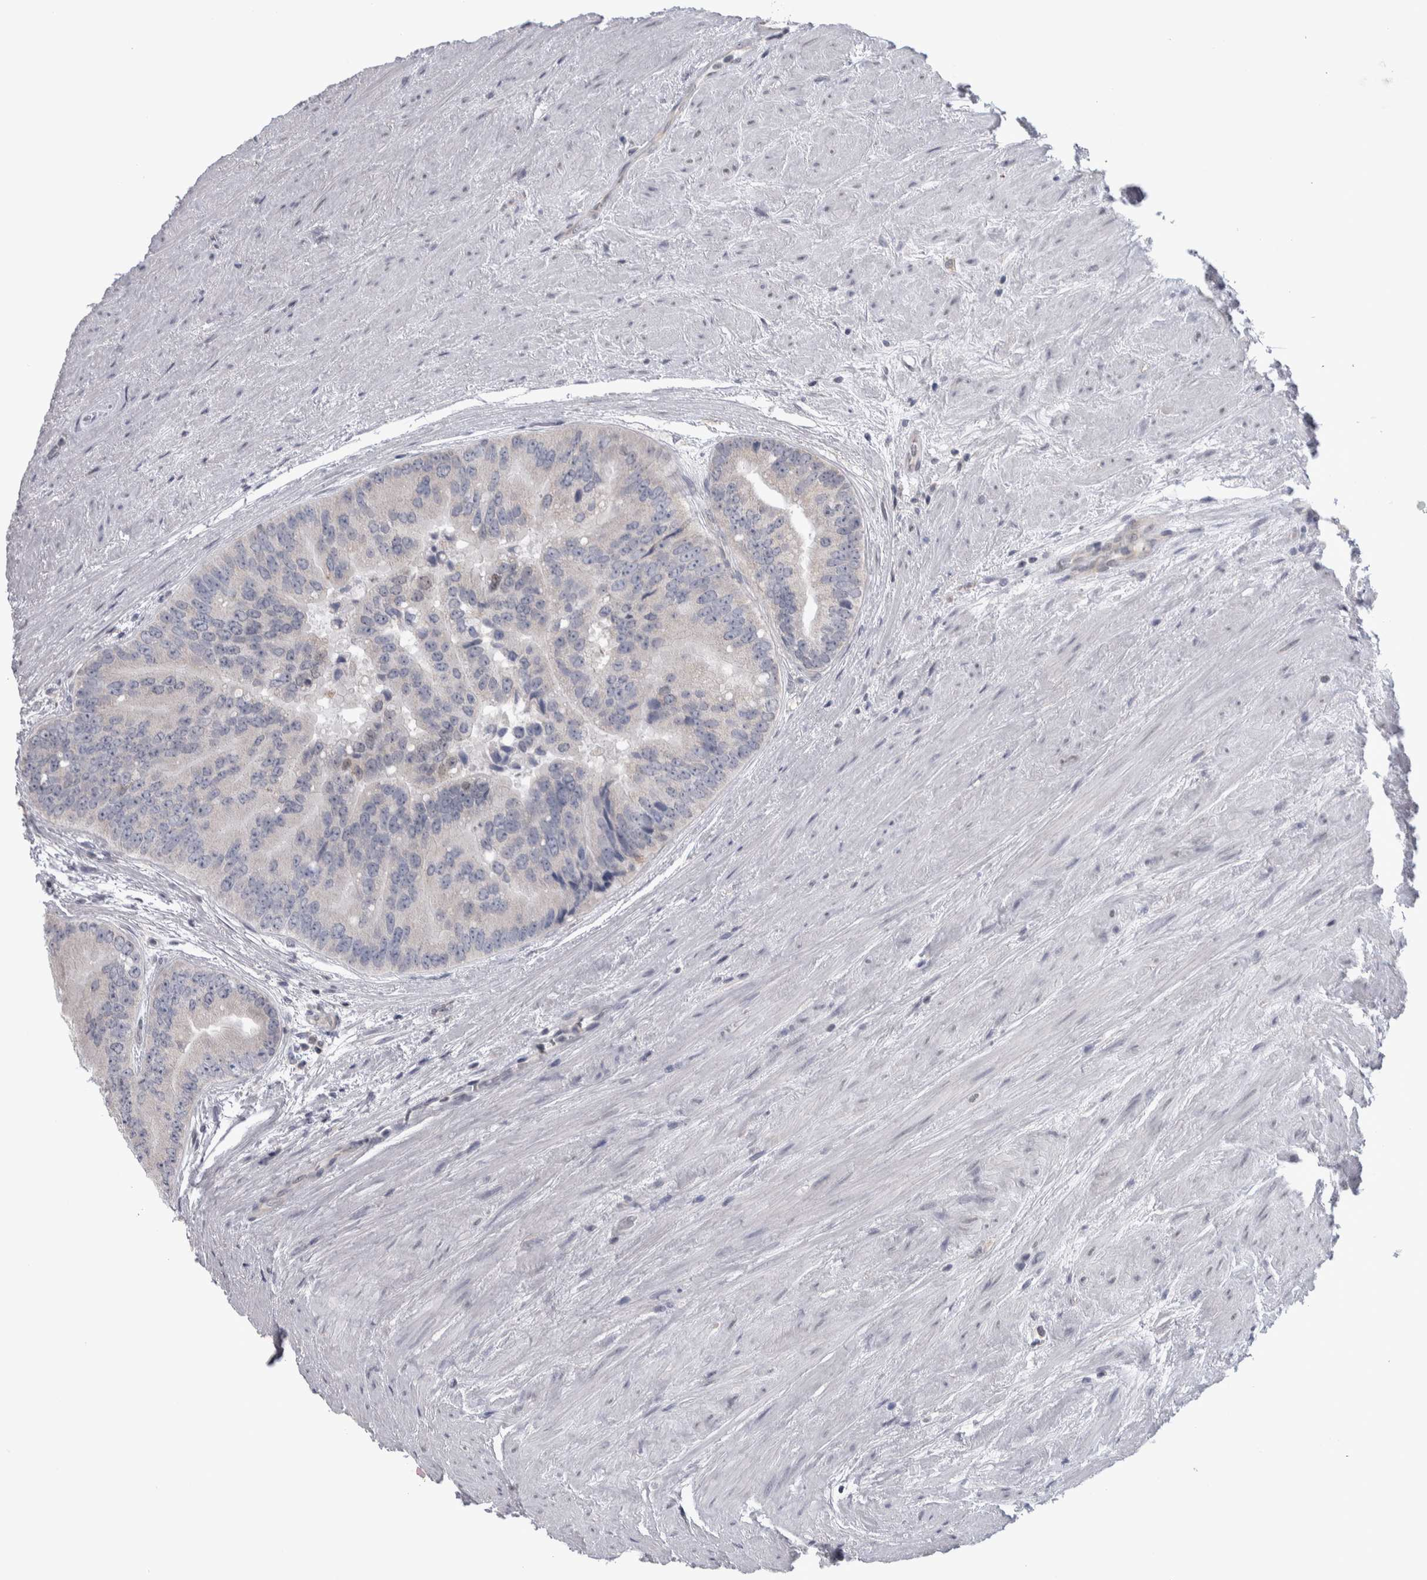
{"staining": {"intensity": "negative", "quantity": "none", "location": "none"}, "tissue": "prostate cancer", "cell_type": "Tumor cells", "image_type": "cancer", "snomed": [{"axis": "morphology", "description": "Adenocarcinoma, High grade"}, {"axis": "topography", "description": "Prostate"}], "caption": "This is an IHC image of high-grade adenocarcinoma (prostate). There is no staining in tumor cells.", "gene": "TAX1BP1", "patient": {"sex": "male", "age": 70}}